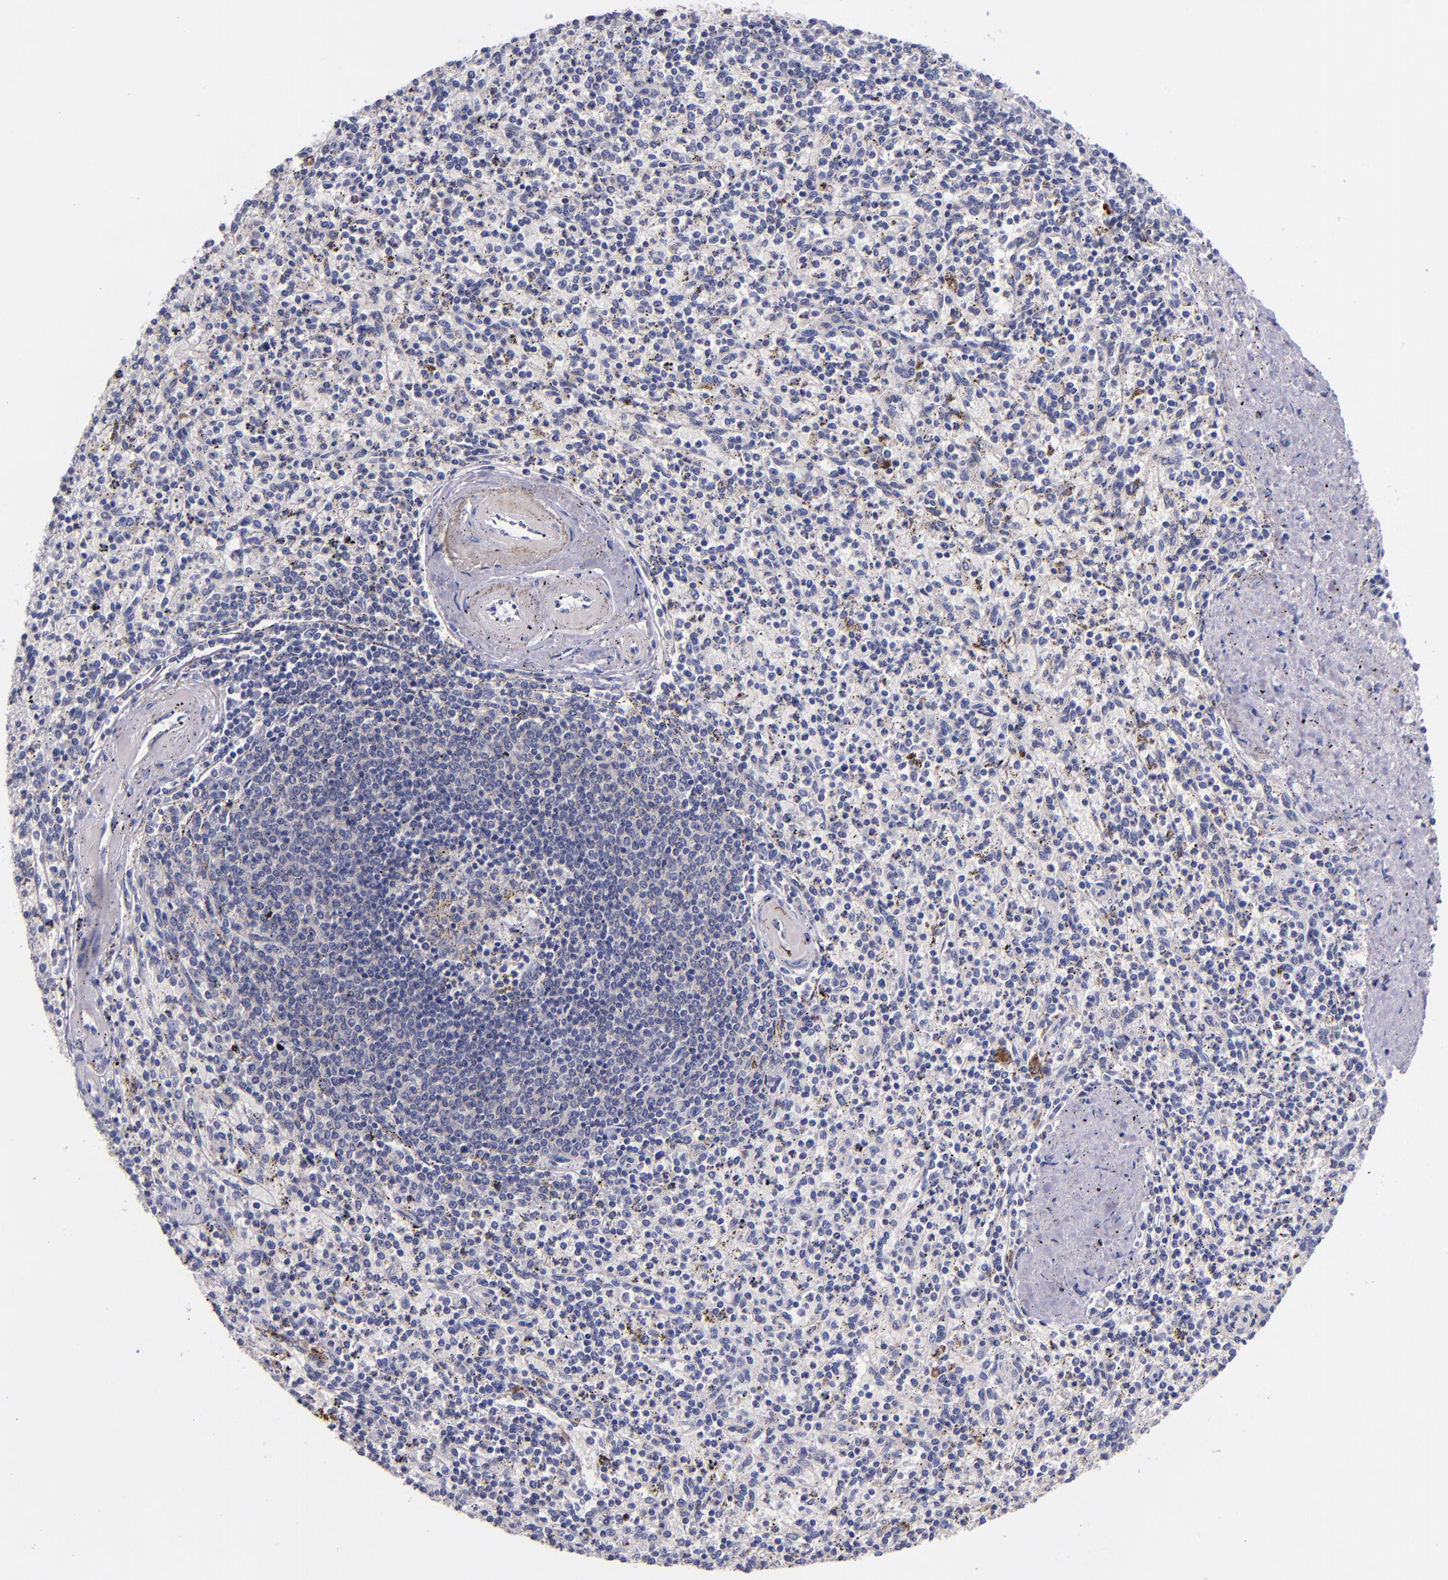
{"staining": {"intensity": "negative", "quantity": "none", "location": "none"}, "tissue": "spleen", "cell_type": "Cells in red pulp", "image_type": "normal", "snomed": [{"axis": "morphology", "description": "Normal tissue, NOS"}, {"axis": "topography", "description": "Spleen"}], "caption": "Immunohistochemistry (IHC) of normal spleen displays no staining in cells in red pulp. Nuclei are stained in blue.", "gene": "RBP4", "patient": {"sex": "male", "age": 72}}